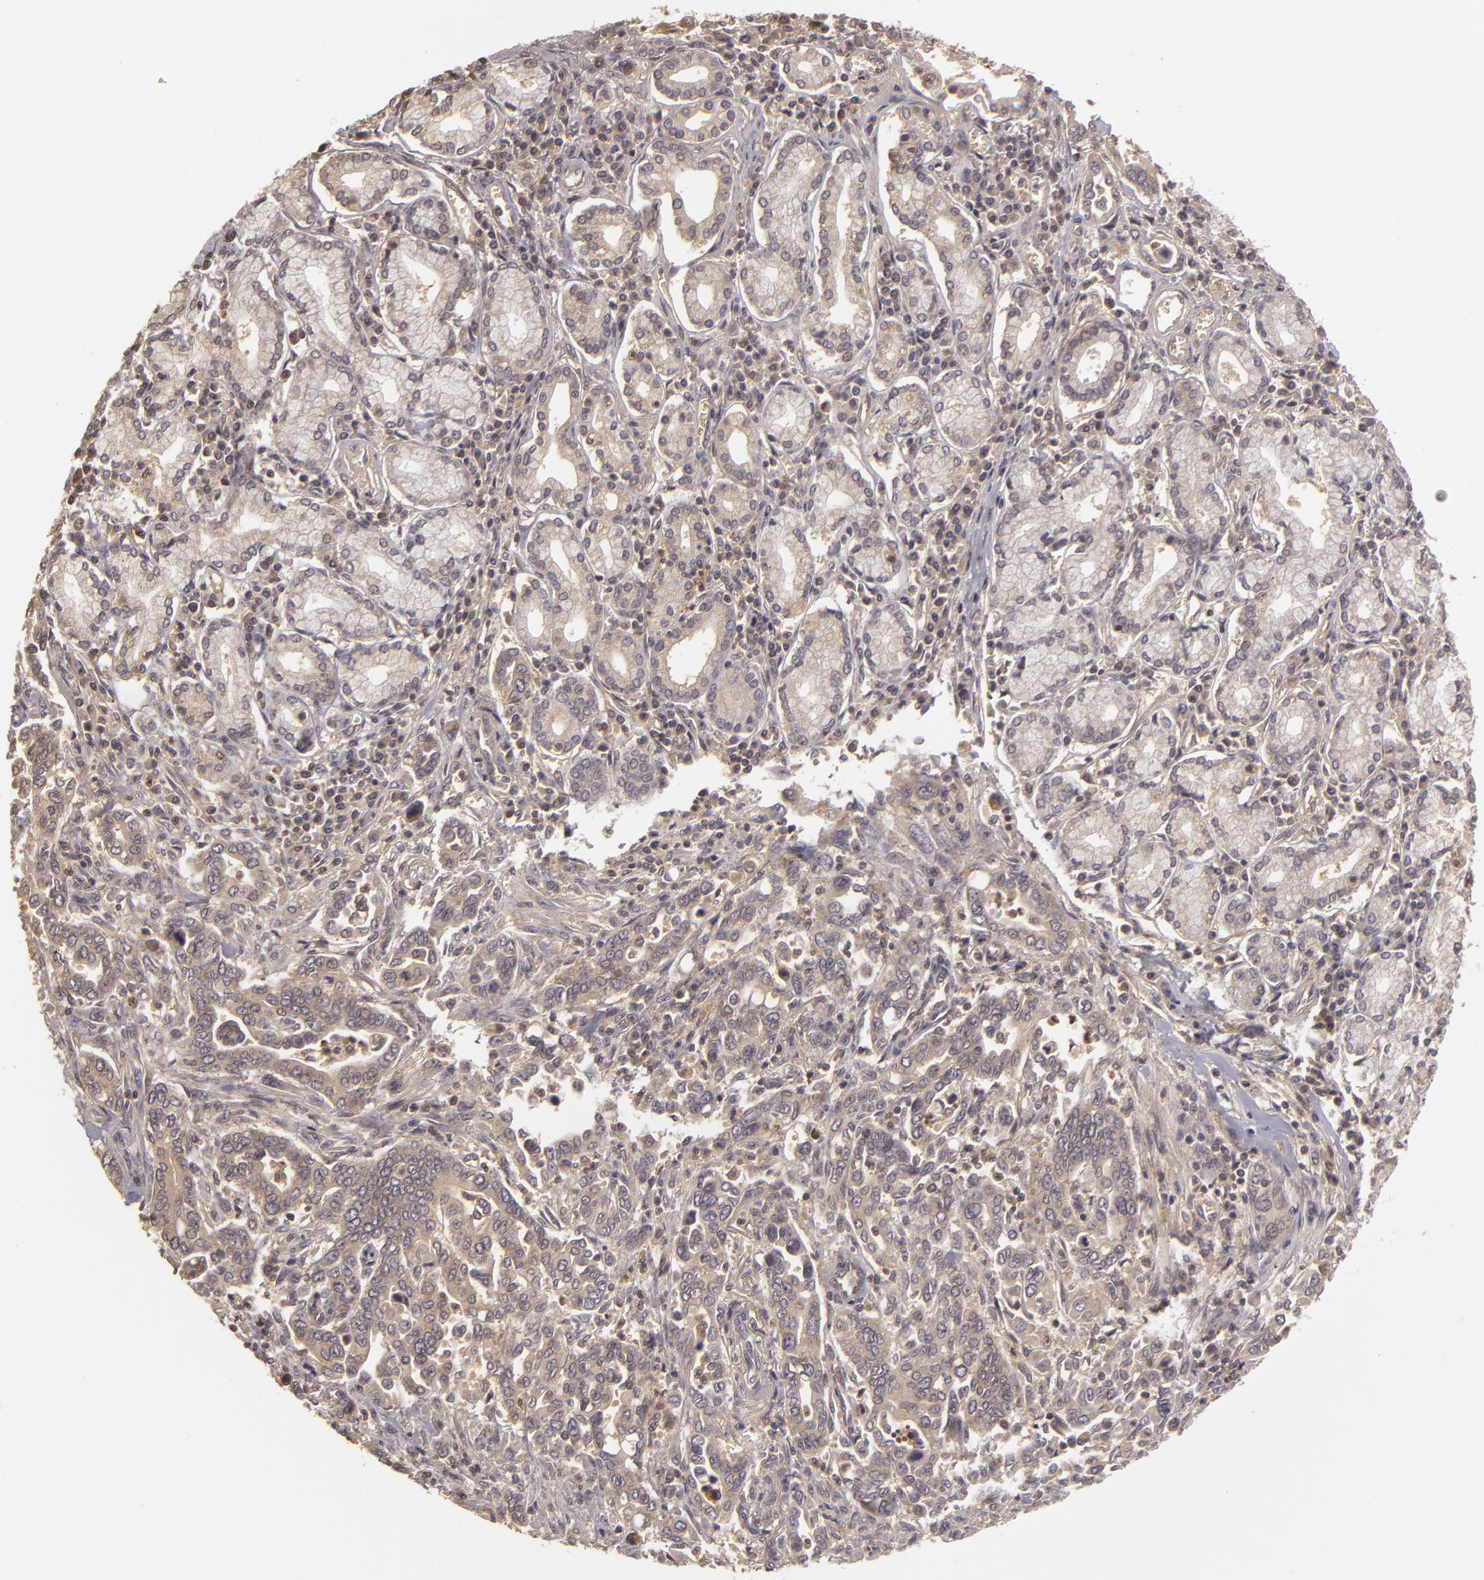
{"staining": {"intensity": "weak", "quantity": ">75%", "location": "cytoplasmic/membranous"}, "tissue": "pancreatic cancer", "cell_type": "Tumor cells", "image_type": "cancer", "snomed": [{"axis": "morphology", "description": "Adenocarcinoma, NOS"}, {"axis": "topography", "description": "Pancreas"}], "caption": "High-power microscopy captured an immunohistochemistry (IHC) micrograph of pancreatic cancer, revealing weak cytoplasmic/membranous staining in approximately >75% of tumor cells.", "gene": "HRAS", "patient": {"sex": "female", "age": 57}}